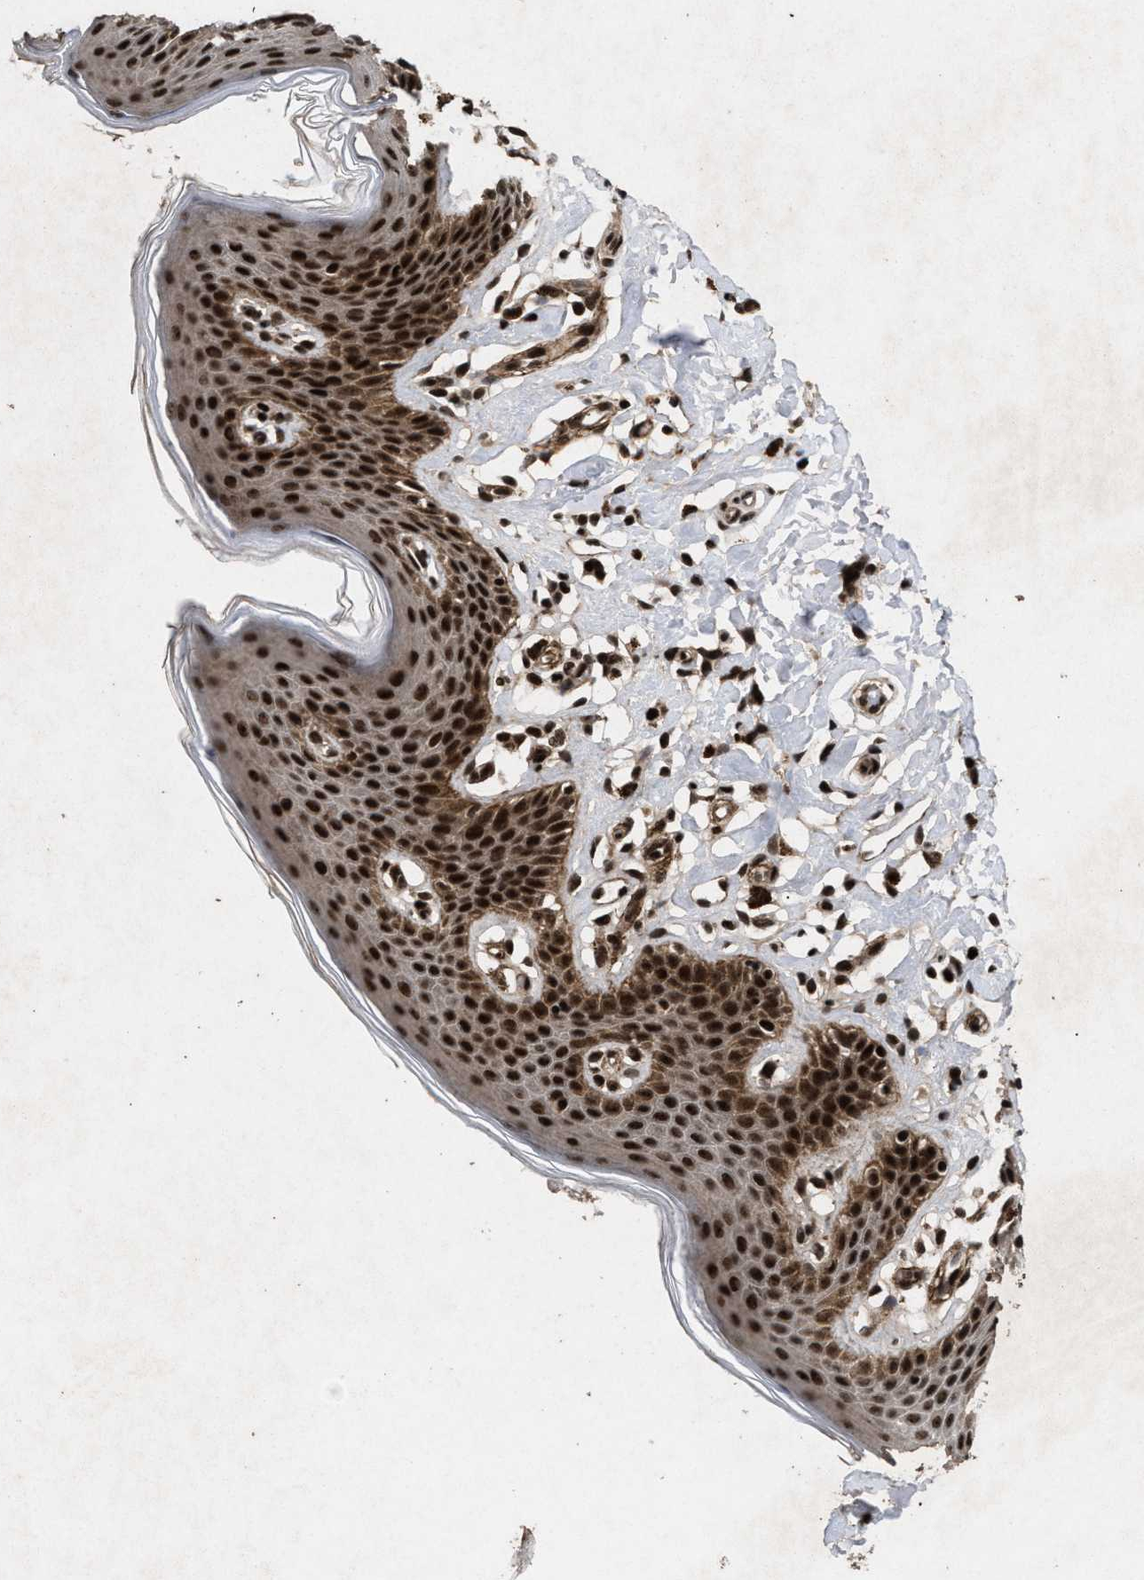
{"staining": {"intensity": "strong", "quantity": ">75%", "location": "cytoplasmic/membranous,nuclear"}, "tissue": "skin", "cell_type": "Epidermal cells", "image_type": "normal", "snomed": [{"axis": "morphology", "description": "Normal tissue, NOS"}, {"axis": "topography", "description": "Vulva"}], "caption": "Protein analysis of normal skin reveals strong cytoplasmic/membranous,nuclear positivity in about >75% of epidermal cells.", "gene": "WIZ", "patient": {"sex": "female", "age": 66}}